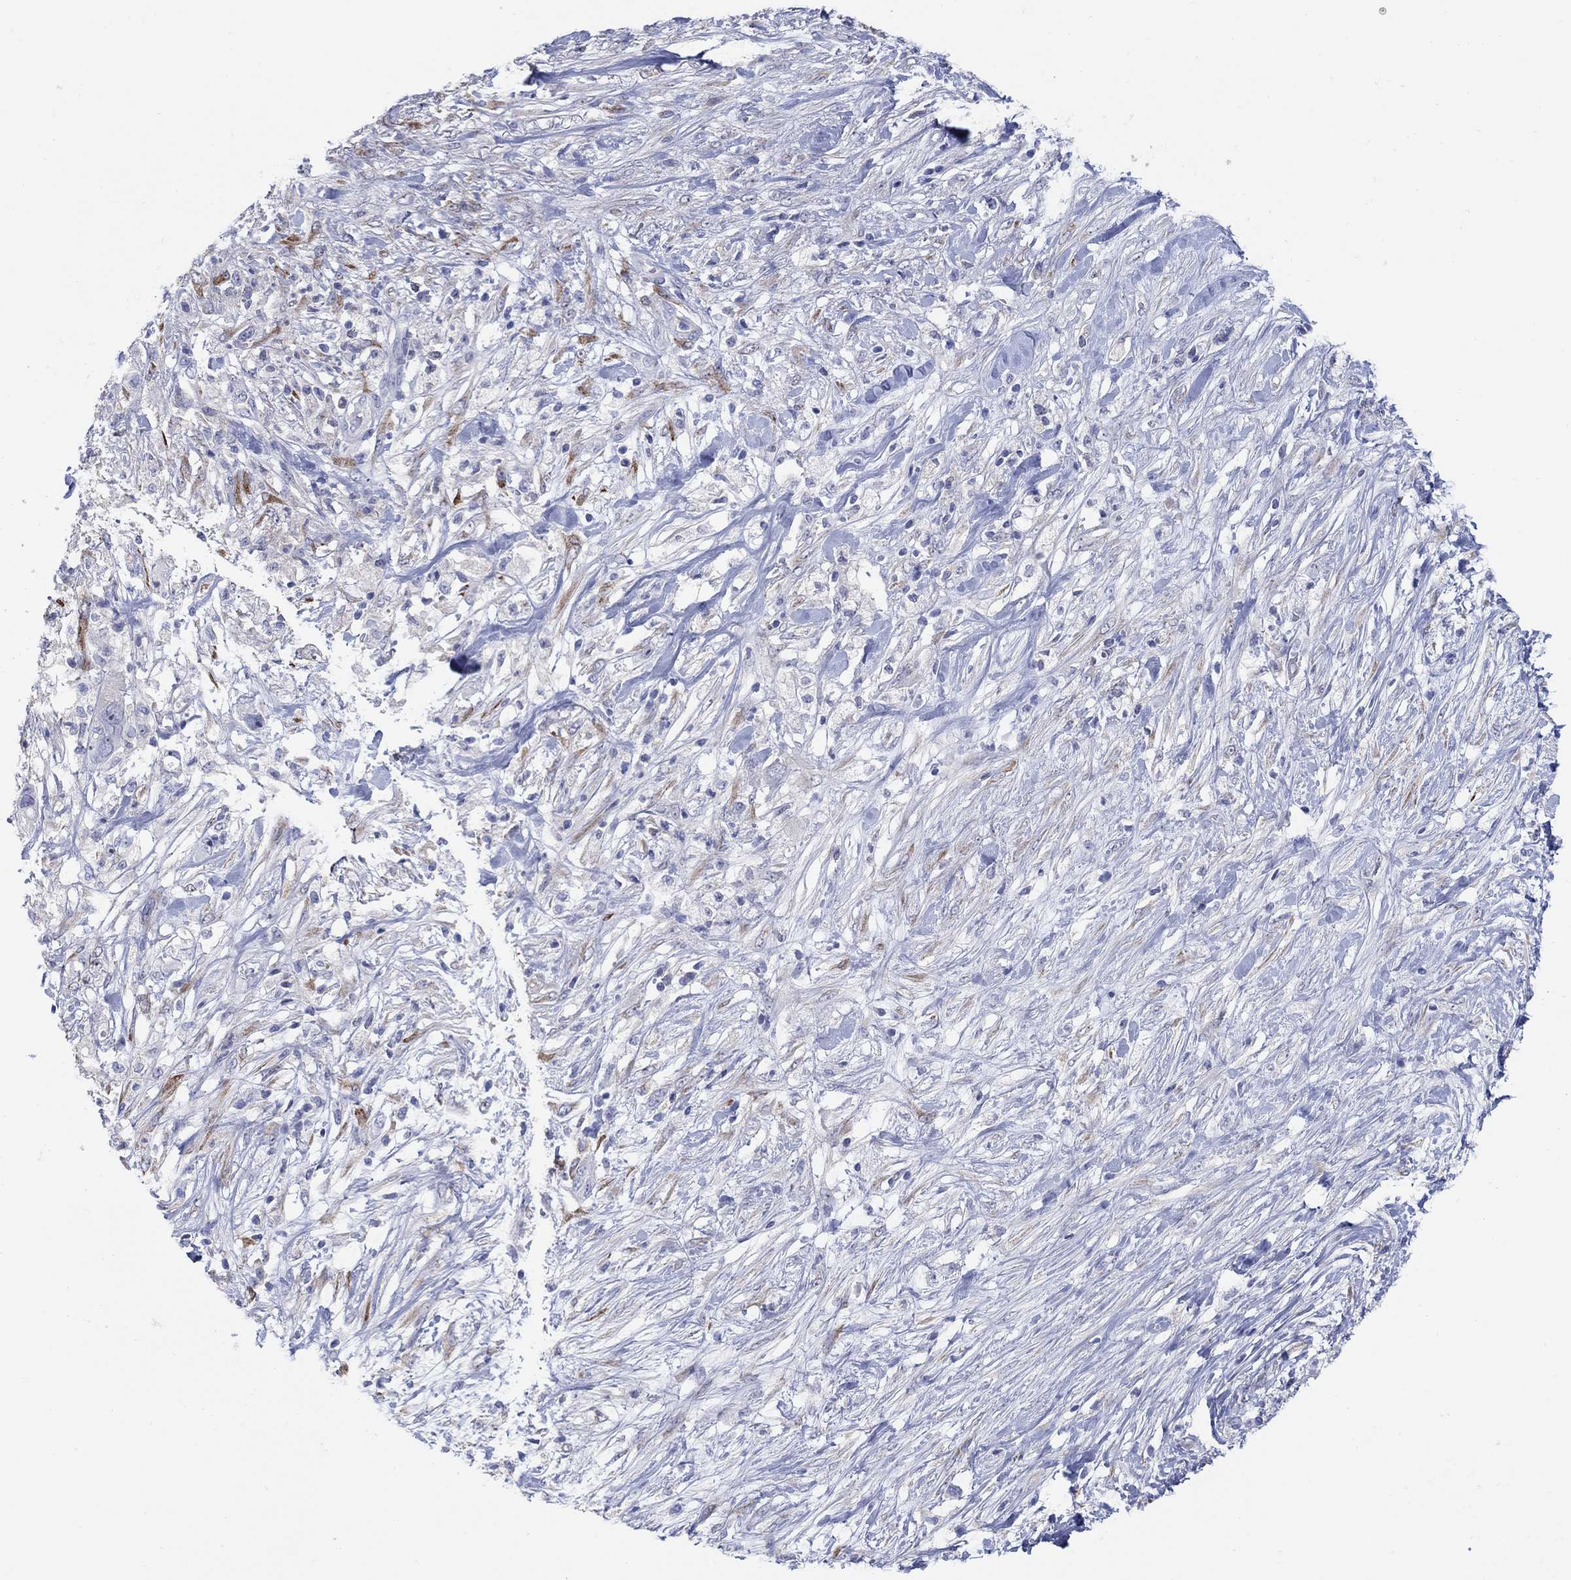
{"staining": {"intensity": "negative", "quantity": "none", "location": "none"}, "tissue": "pancreatic cancer", "cell_type": "Tumor cells", "image_type": "cancer", "snomed": [{"axis": "morphology", "description": "Adenocarcinoma, NOS"}, {"axis": "topography", "description": "Pancreas"}], "caption": "Pancreatic cancer was stained to show a protein in brown. There is no significant staining in tumor cells.", "gene": "REEP2", "patient": {"sex": "female", "age": 72}}